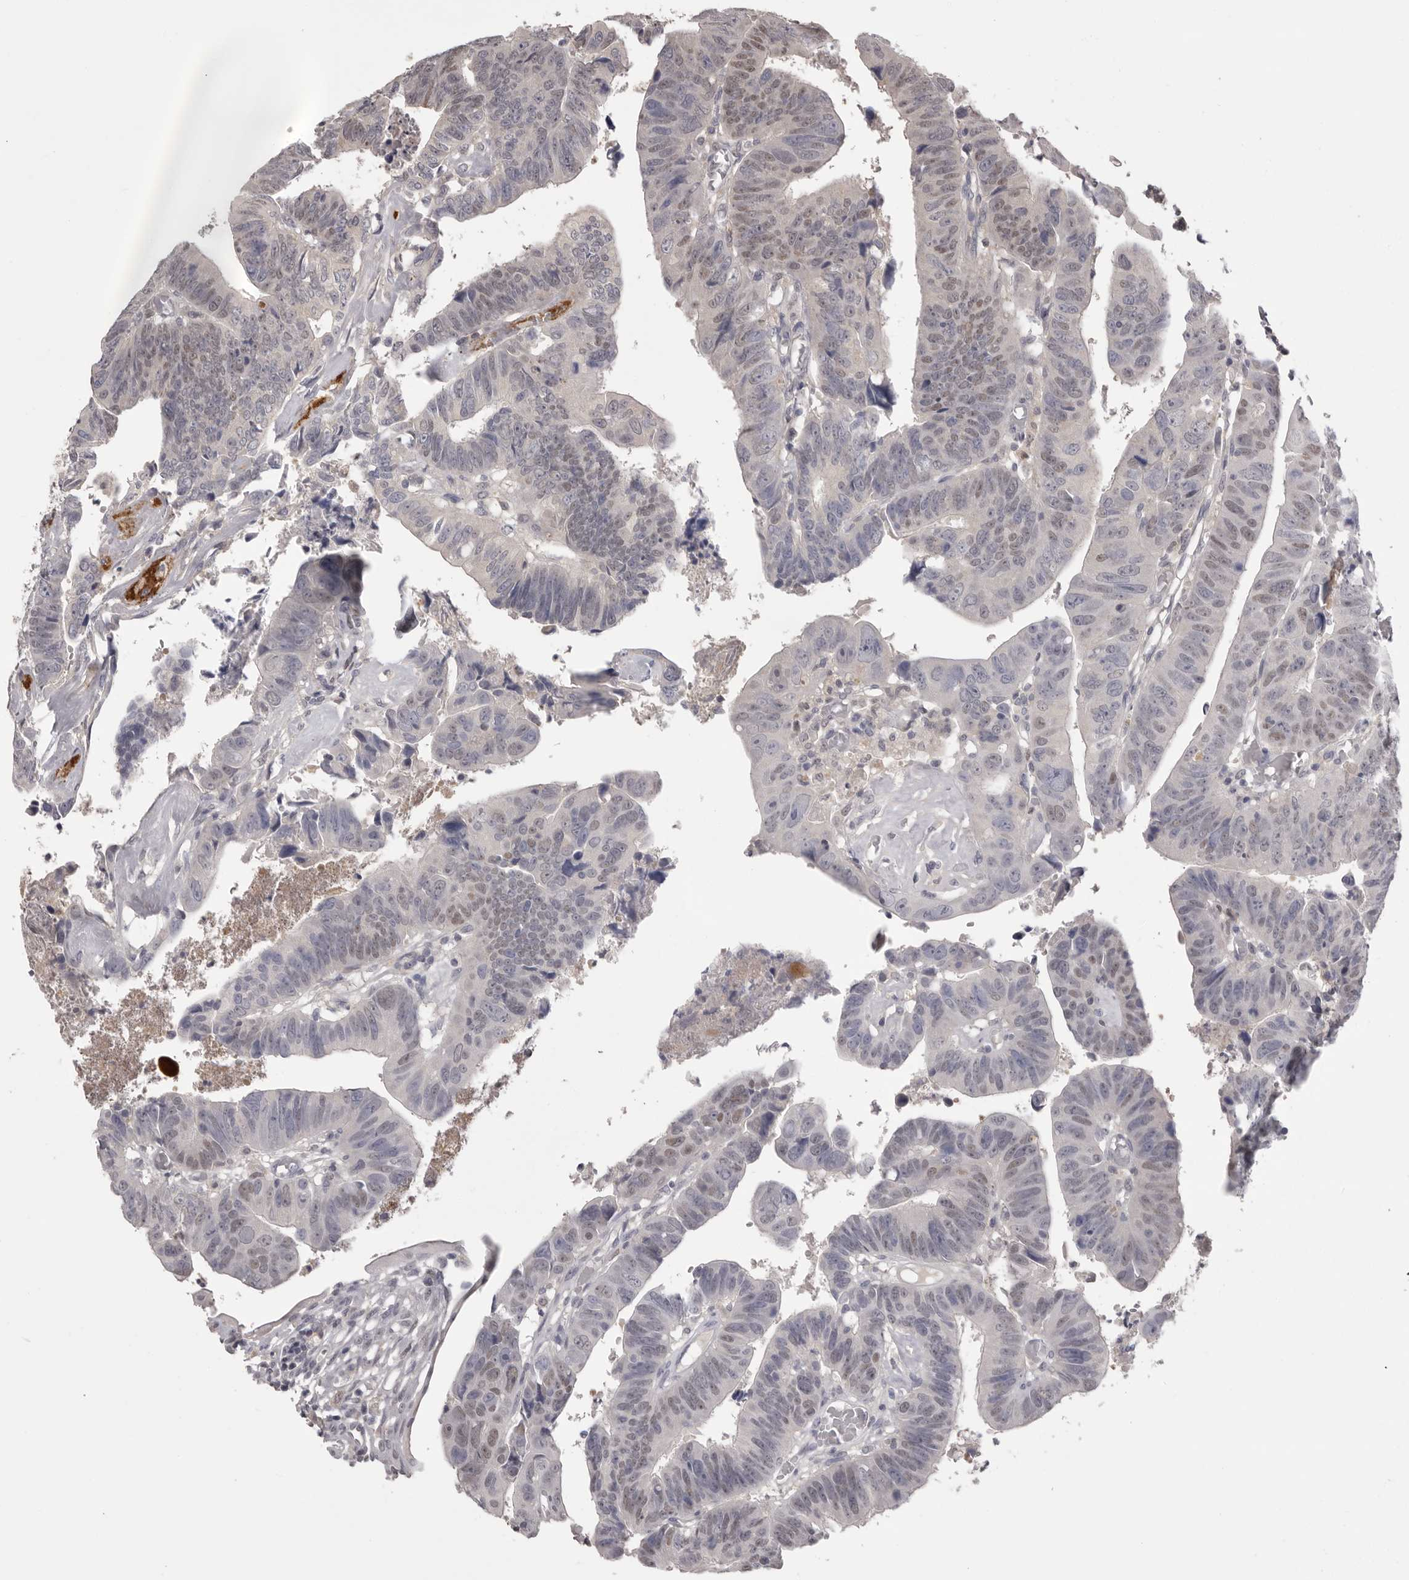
{"staining": {"intensity": "weak", "quantity": "<25%", "location": "nuclear"}, "tissue": "colorectal cancer", "cell_type": "Tumor cells", "image_type": "cancer", "snomed": [{"axis": "morphology", "description": "Adenocarcinoma, NOS"}, {"axis": "topography", "description": "Rectum"}], "caption": "A high-resolution photomicrograph shows immunohistochemistry staining of adenocarcinoma (colorectal), which demonstrates no significant expression in tumor cells.", "gene": "MDH1", "patient": {"sex": "female", "age": 65}}